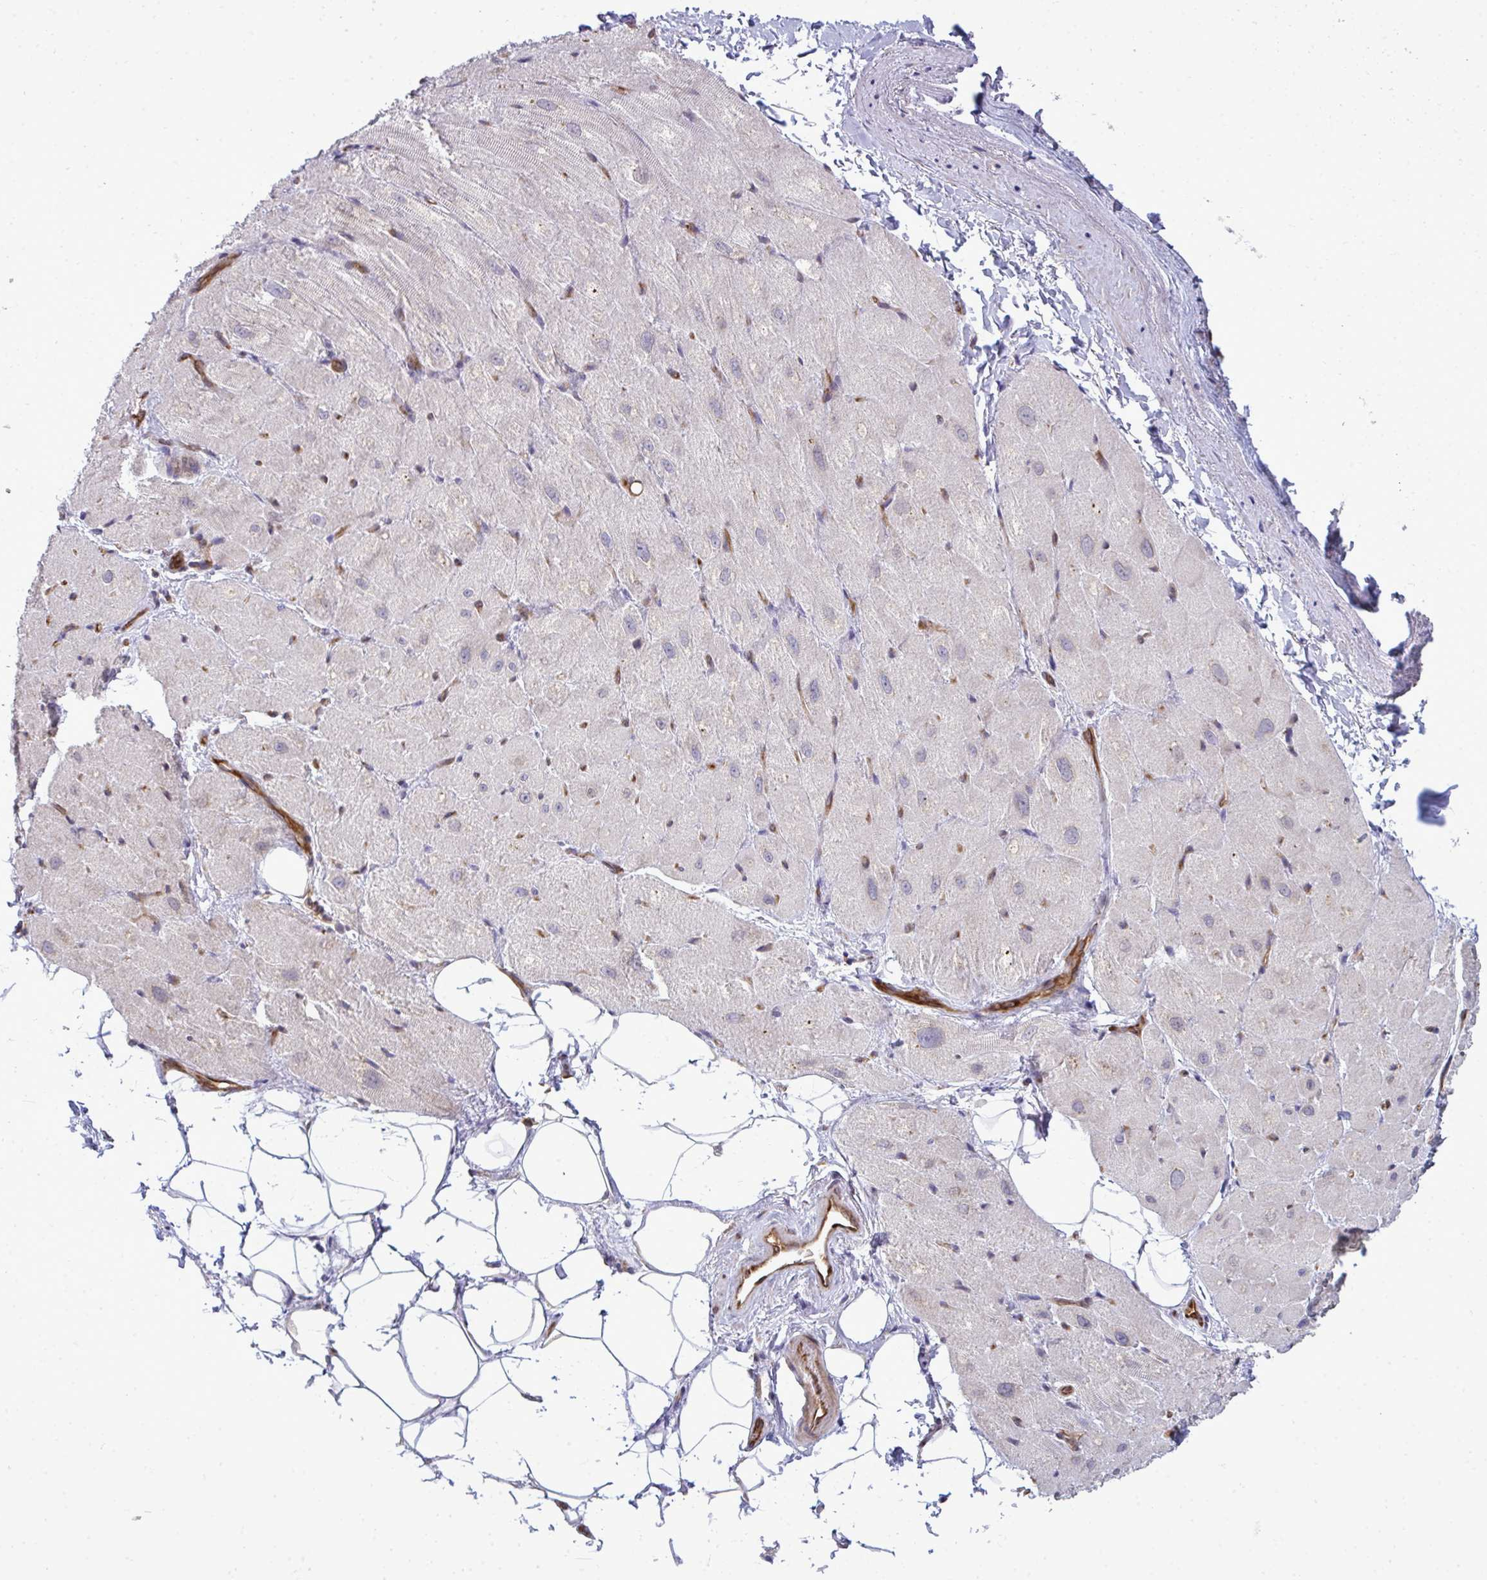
{"staining": {"intensity": "moderate", "quantity": "<25%", "location": "cytoplasmic/membranous"}, "tissue": "heart muscle", "cell_type": "Cardiomyocytes", "image_type": "normal", "snomed": [{"axis": "morphology", "description": "Normal tissue, NOS"}, {"axis": "topography", "description": "Heart"}], "caption": "This histopathology image reveals IHC staining of normal heart muscle, with low moderate cytoplasmic/membranous positivity in approximately <25% of cardiomyocytes.", "gene": "FUT10", "patient": {"sex": "male", "age": 62}}